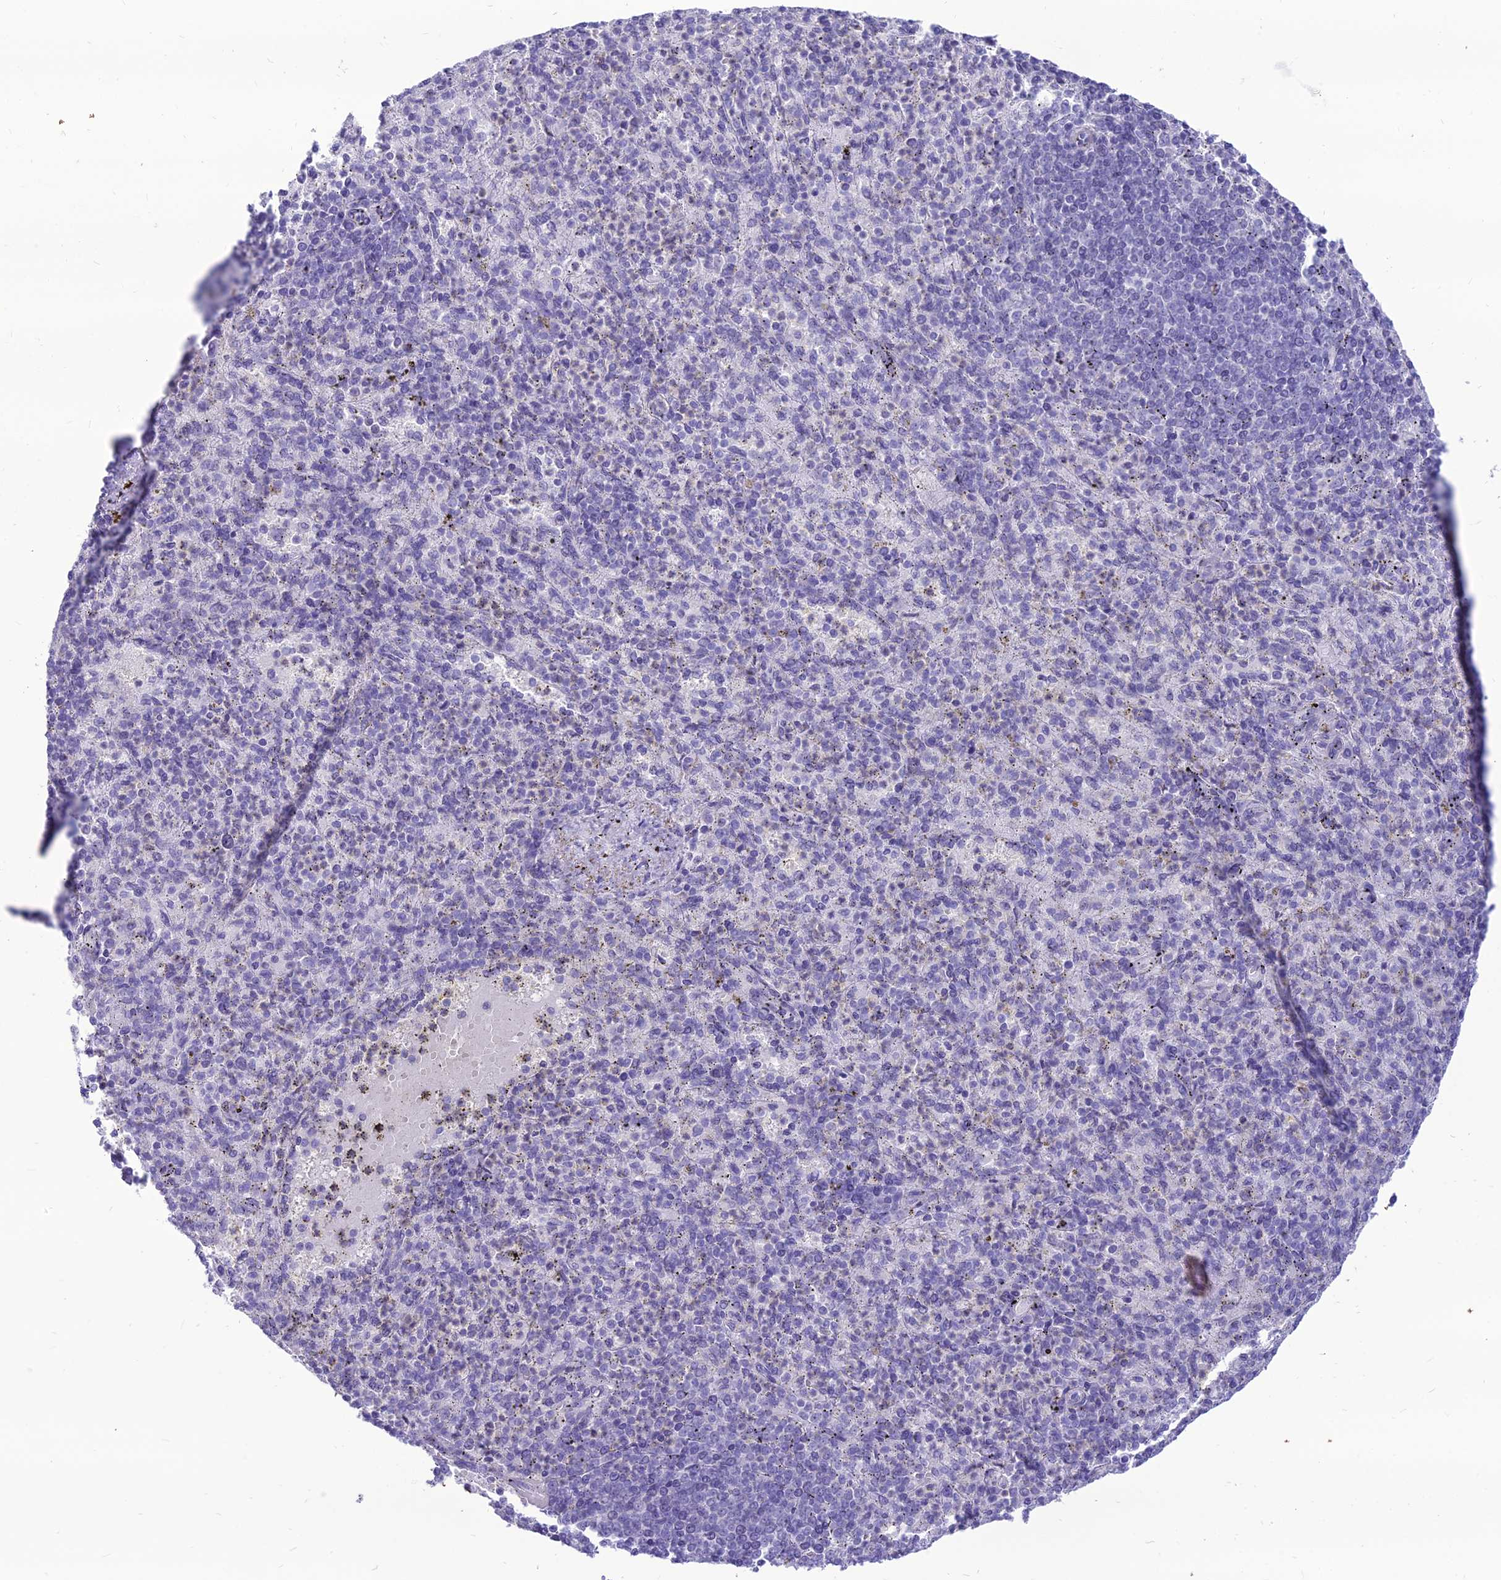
{"staining": {"intensity": "negative", "quantity": "none", "location": "none"}, "tissue": "spleen", "cell_type": "Cells in red pulp", "image_type": "normal", "snomed": [{"axis": "morphology", "description": "Normal tissue, NOS"}, {"axis": "topography", "description": "Spleen"}], "caption": "IHC of normal human spleen exhibits no positivity in cells in red pulp.", "gene": "DHX40", "patient": {"sex": "female", "age": 74}}